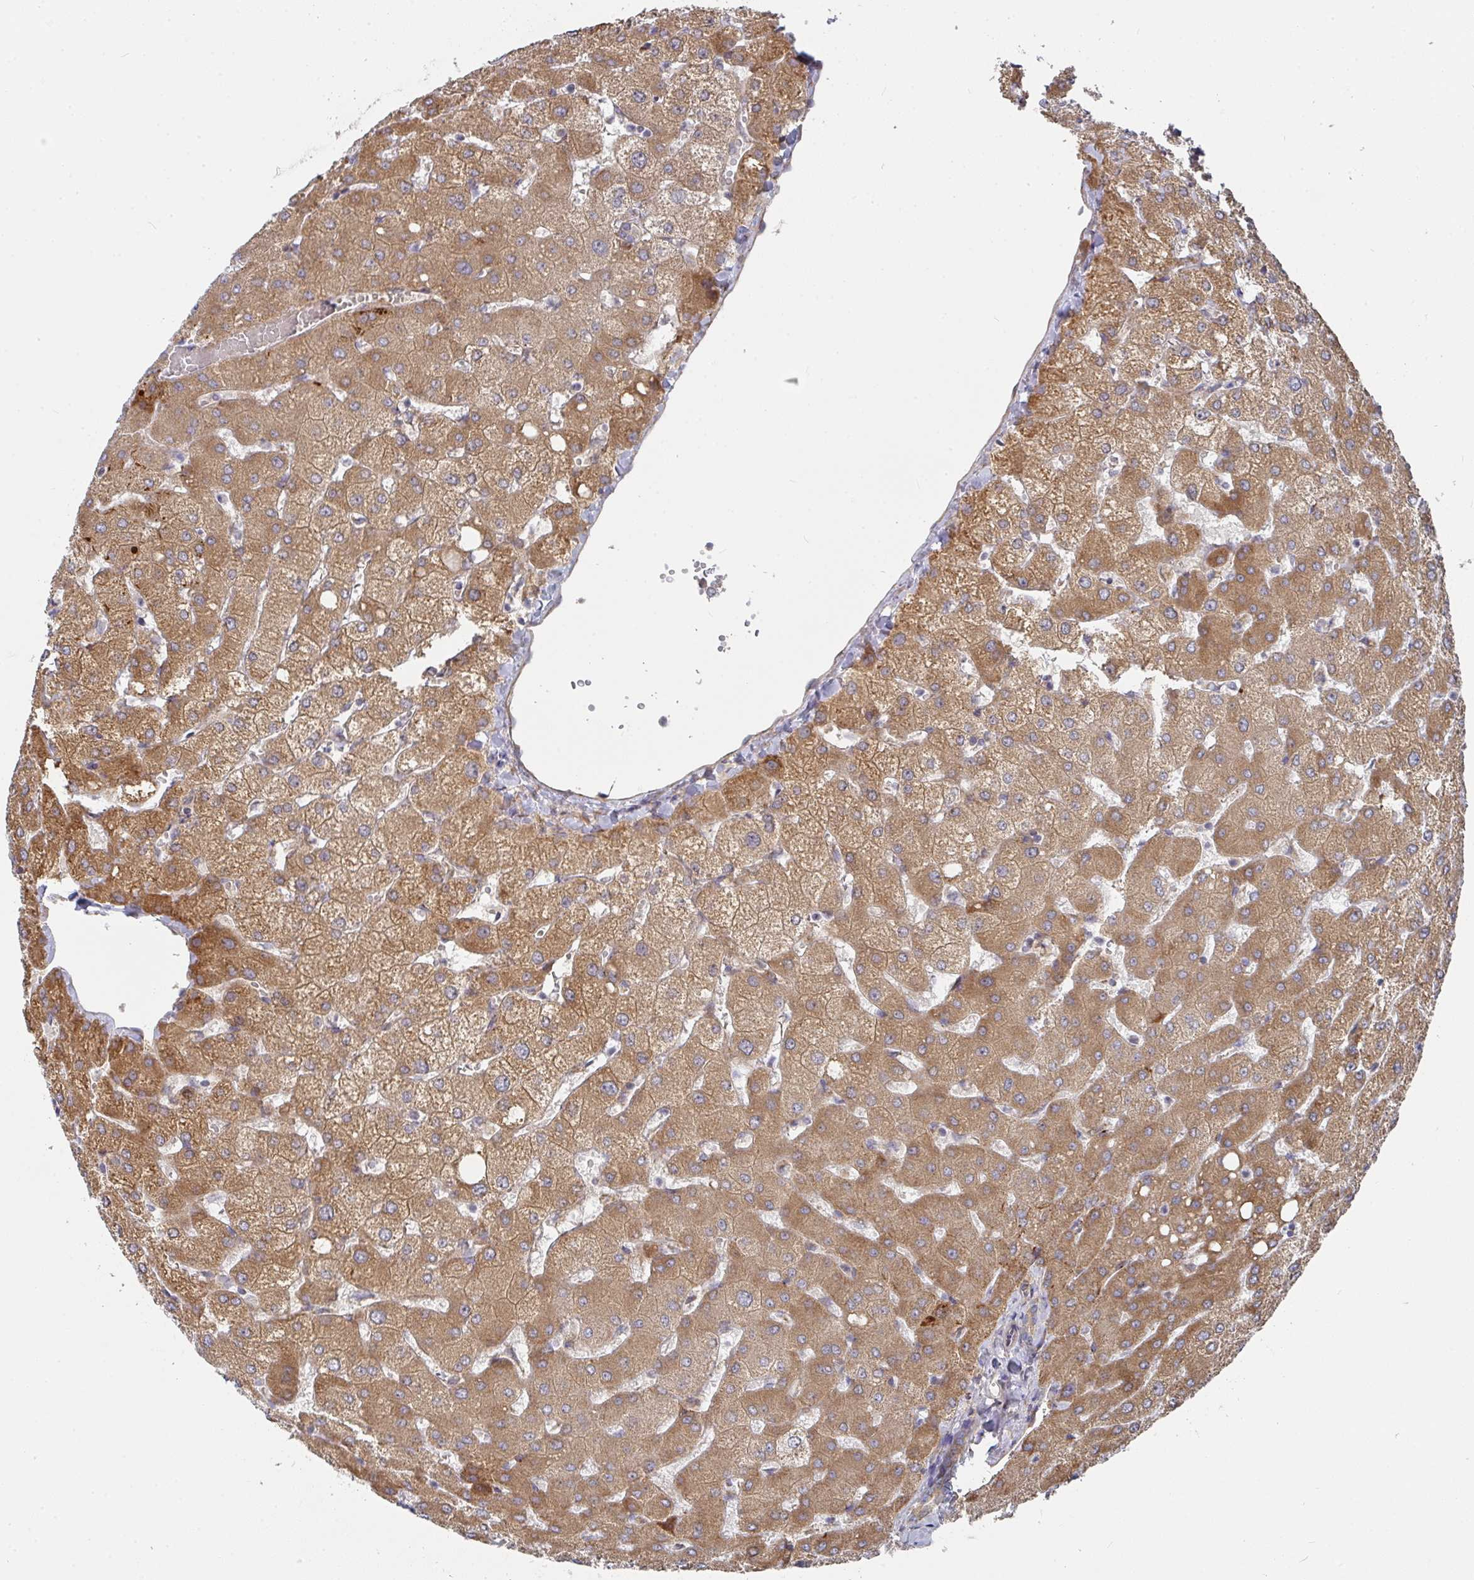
{"staining": {"intensity": "weak", "quantity": ">75%", "location": "cytoplasmic/membranous"}, "tissue": "liver", "cell_type": "Cholangiocytes", "image_type": "normal", "snomed": [{"axis": "morphology", "description": "Normal tissue, NOS"}, {"axis": "topography", "description": "Liver"}], "caption": "Immunohistochemistry (IHC) of benign human liver displays low levels of weak cytoplasmic/membranous positivity in approximately >75% of cholangiocytes.", "gene": "RHEBL1", "patient": {"sex": "female", "age": 54}}